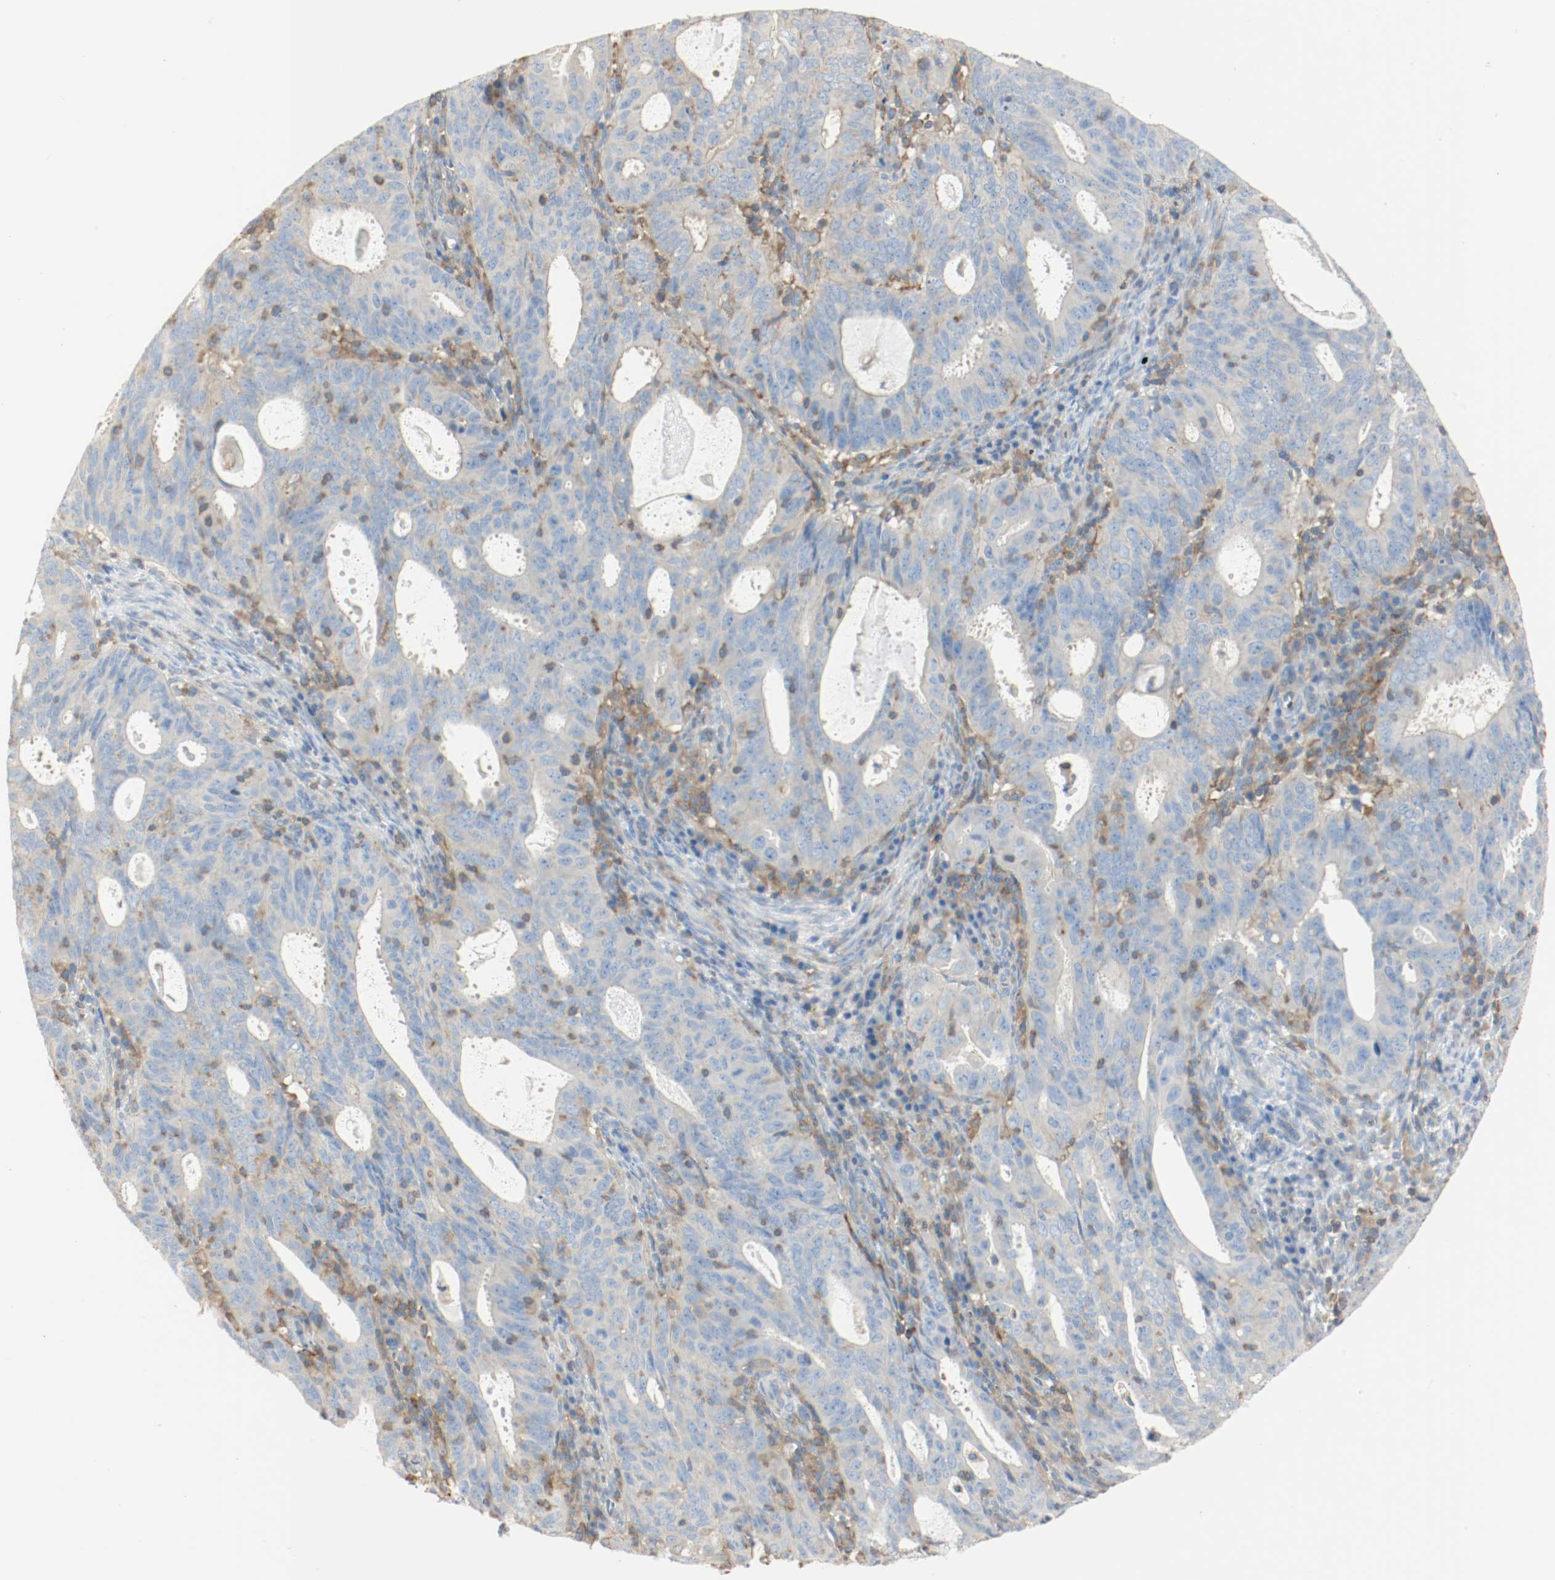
{"staining": {"intensity": "weak", "quantity": "25%-75%", "location": "cytoplasmic/membranous"}, "tissue": "cervical cancer", "cell_type": "Tumor cells", "image_type": "cancer", "snomed": [{"axis": "morphology", "description": "Adenocarcinoma, NOS"}, {"axis": "topography", "description": "Cervix"}], "caption": "Human cervical adenocarcinoma stained for a protein (brown) demonstrates weak cytoplasmic/membranous positive positivity in about 25%-75% of tumor cells.", "gene": "ARPC1B", "patient": {"sex": "female", "age": 44}}